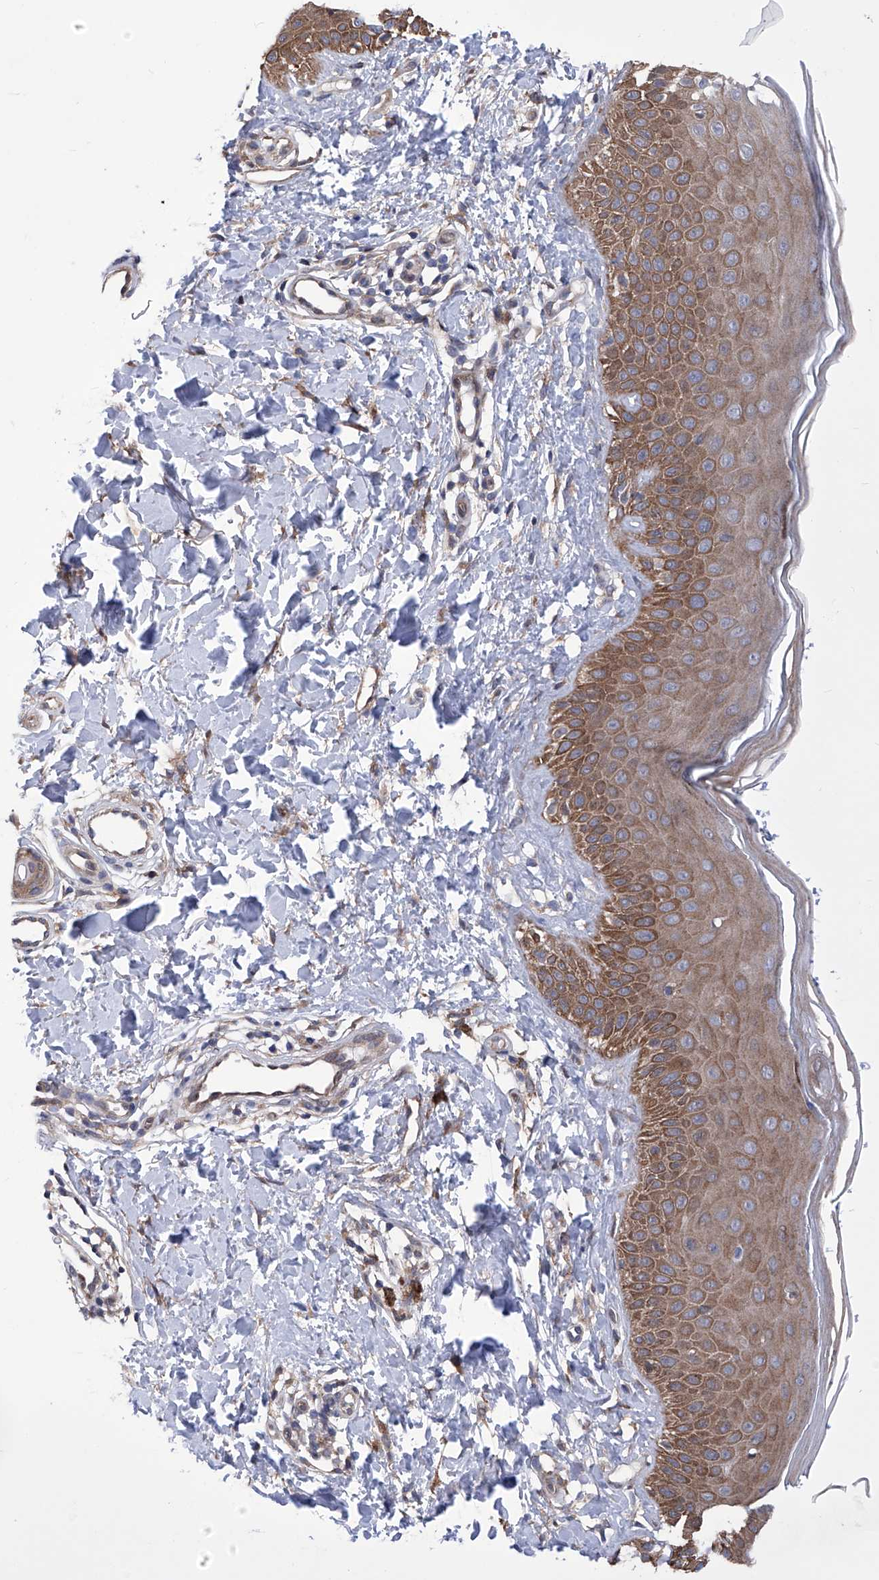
{"staining": {"intensity": "weak", "quantity": ">75%", "location": "cytoplasmic/membranous"}, "tissue": "skin", "cell_type": "Fibroblasts", "image_type": "normal", "snomed": [{"axis": "morphology", "description": "Normal tissue, NOS"}, {"axis": "topography", "description": "Skin"}], "caption": "Approximately >75% of fibroblasts in normal skin exhibit weak cytoplasmic/membranous protein expression as visualized by brown immunohistochemical staining.", "gene": "KTI12", "patient": {"sex": "male", "age": 52}}